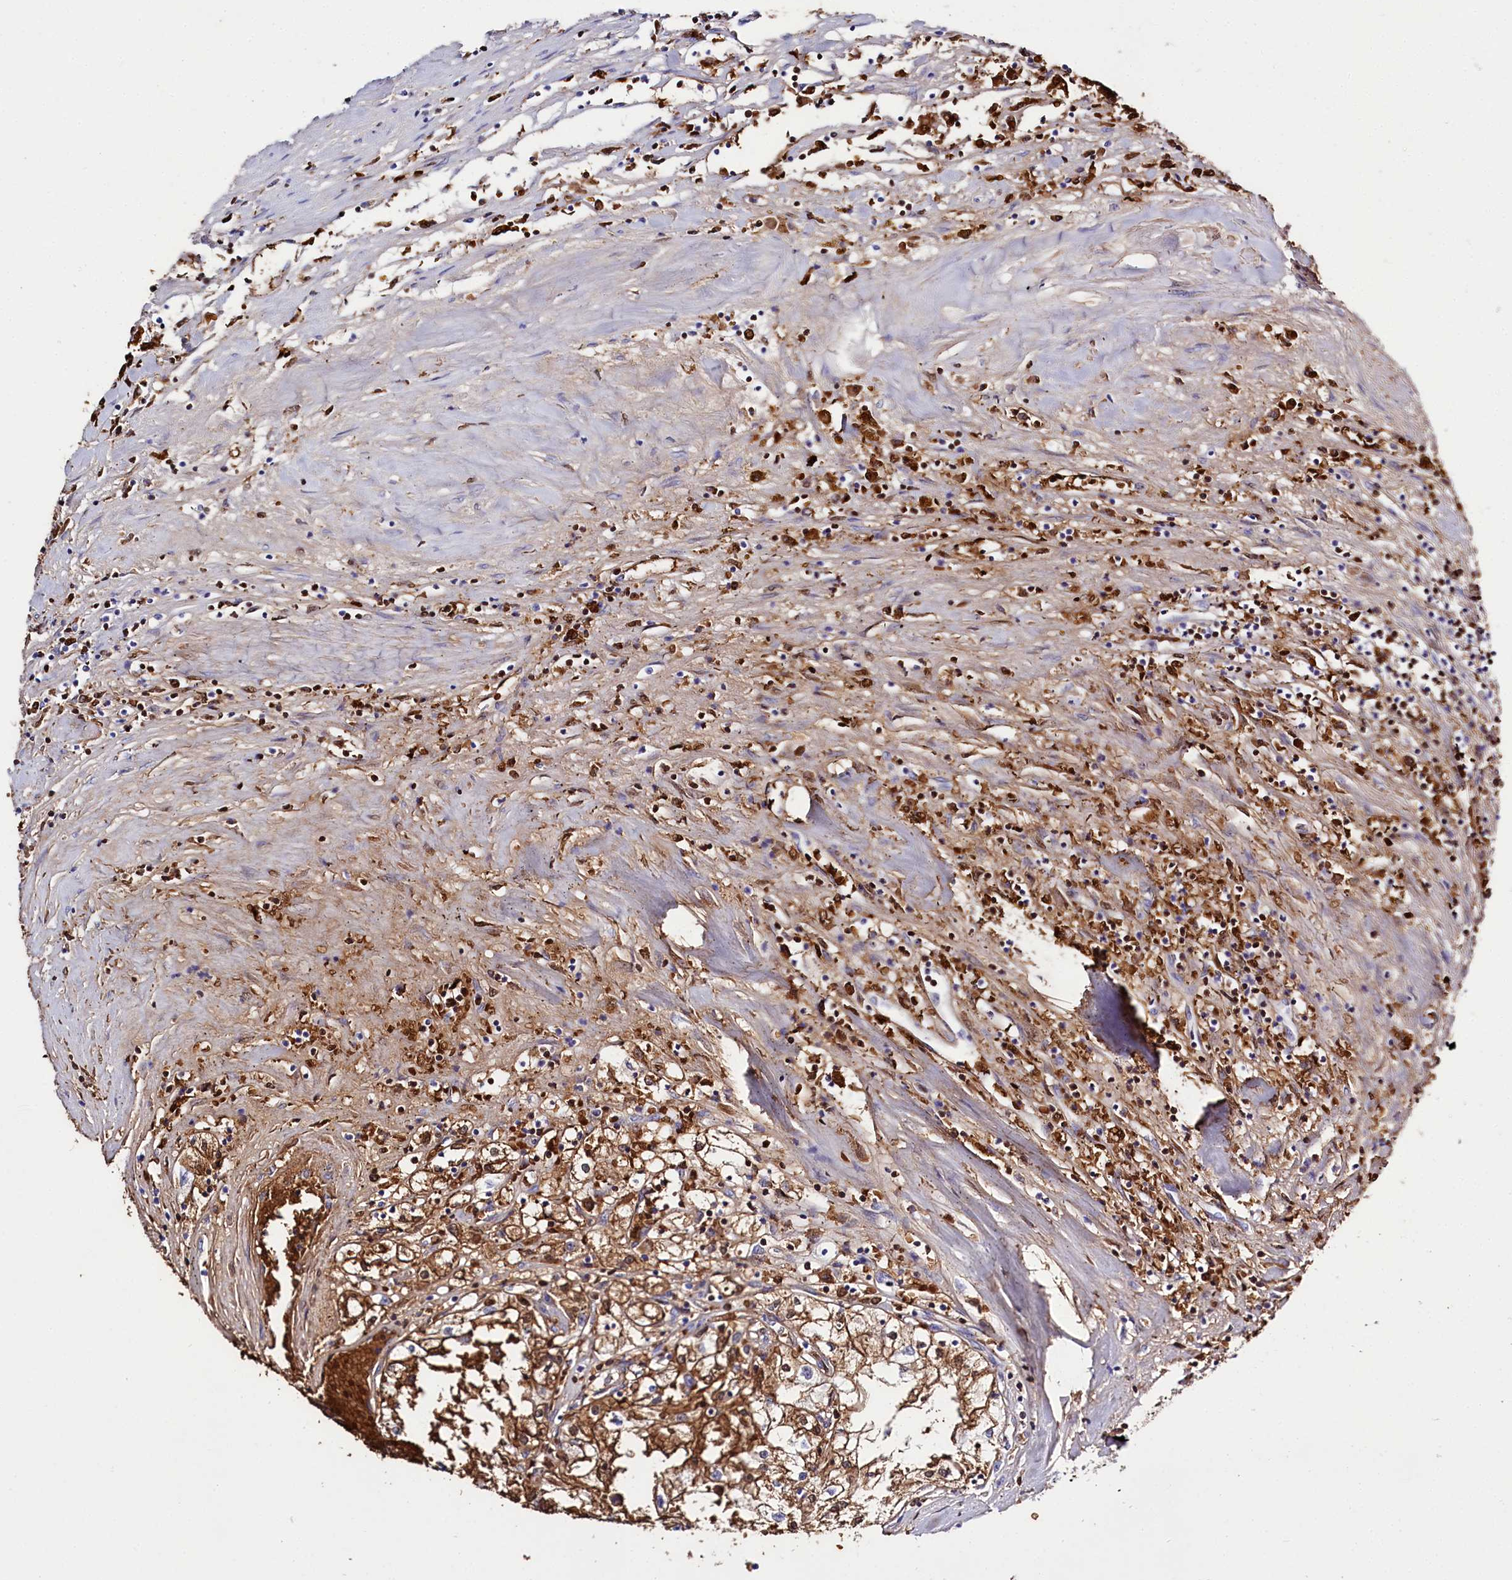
{"staining": {"intensity": "strong", "quantity": ">75%", "location": "cytoplasmic/membranous,nuclear"}, "tissue": "renal cancer", "cell_type": "Tumor cells", "image_type": "cancer", "snomed": [{"axis": "morphology", "description": "Adenocarcinoma, NOS"}, {"axis": "topography", "description": "Kidney"}], "caption": "High-magnification brightfield microscopy of renal adenocarcinoma stained with DAB (brown) and counterstained with hematoxylin (blue). tumor cells exhibit strong cytoplasmic/membranous and nuclear staining is appreciated in approximately>75% of cells. Immunohistochemistry stains the protein of interest in brown and the nuclei are stained blue.", "gene": "RPUSD3", "patient": {"sex": "male", "age": 56}}